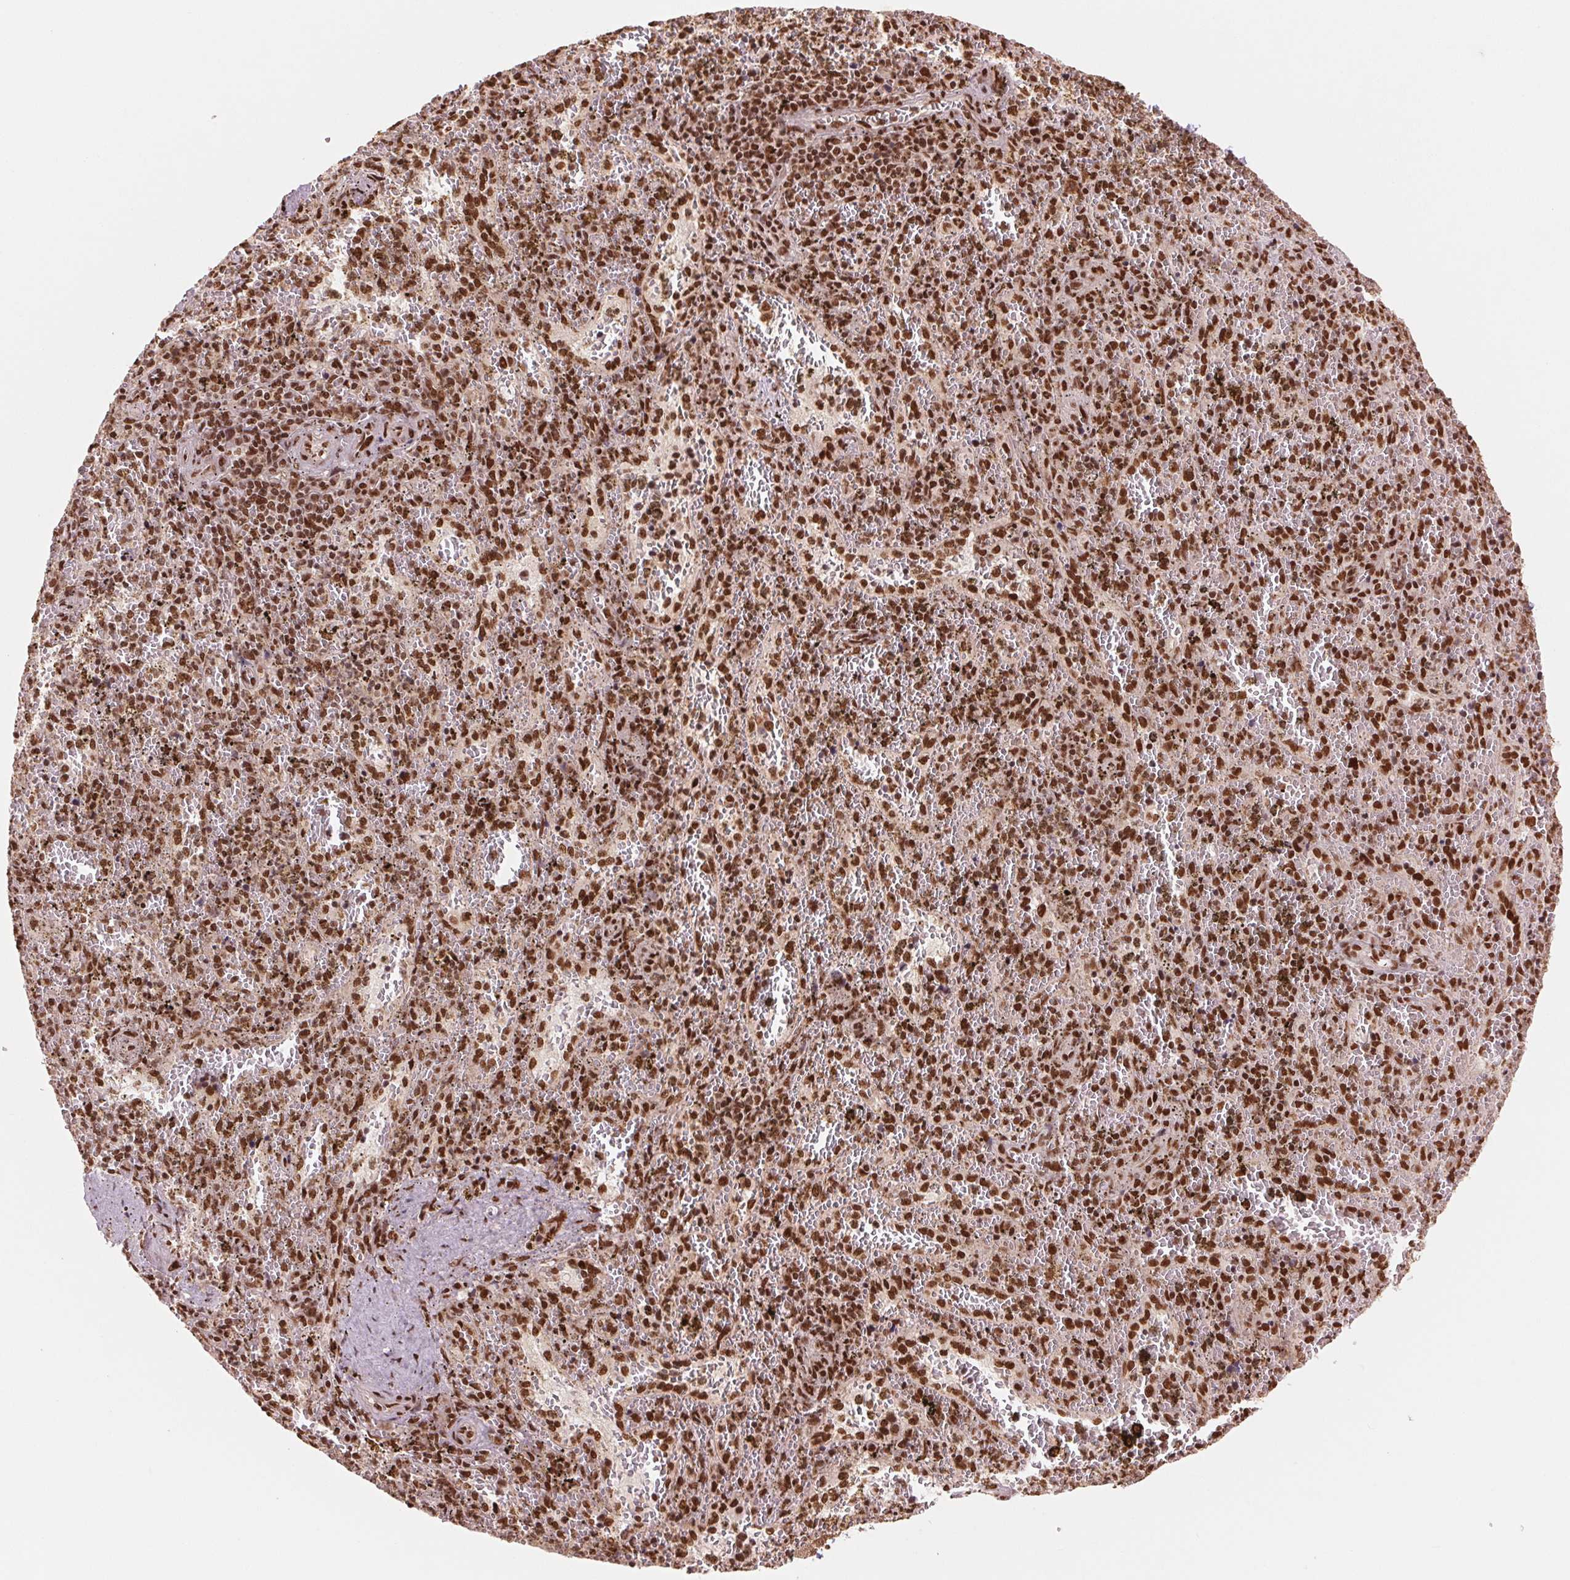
{"staining": {"intensity": "strong", "quantity": ">75%", "location": "nuclear"}, "tissue": "spleen", "cell_type": "Cells in red pulp", "image_type": "normal", "snomed": [{"axis": "morphology", "description": "Normal tissue, NOS"}, {"axis": "topography", "description": "Spleen"}], "caption": "Immunohistochemical staining of benign human spleen displays high levels of strong nuclear expression in about >75% of cells in red pulp. The protein of interest is shown in brown color, while the nuclei are stained blue.", "gene": "TTLL9", "patient": {"sex": "female", "age": 50}}